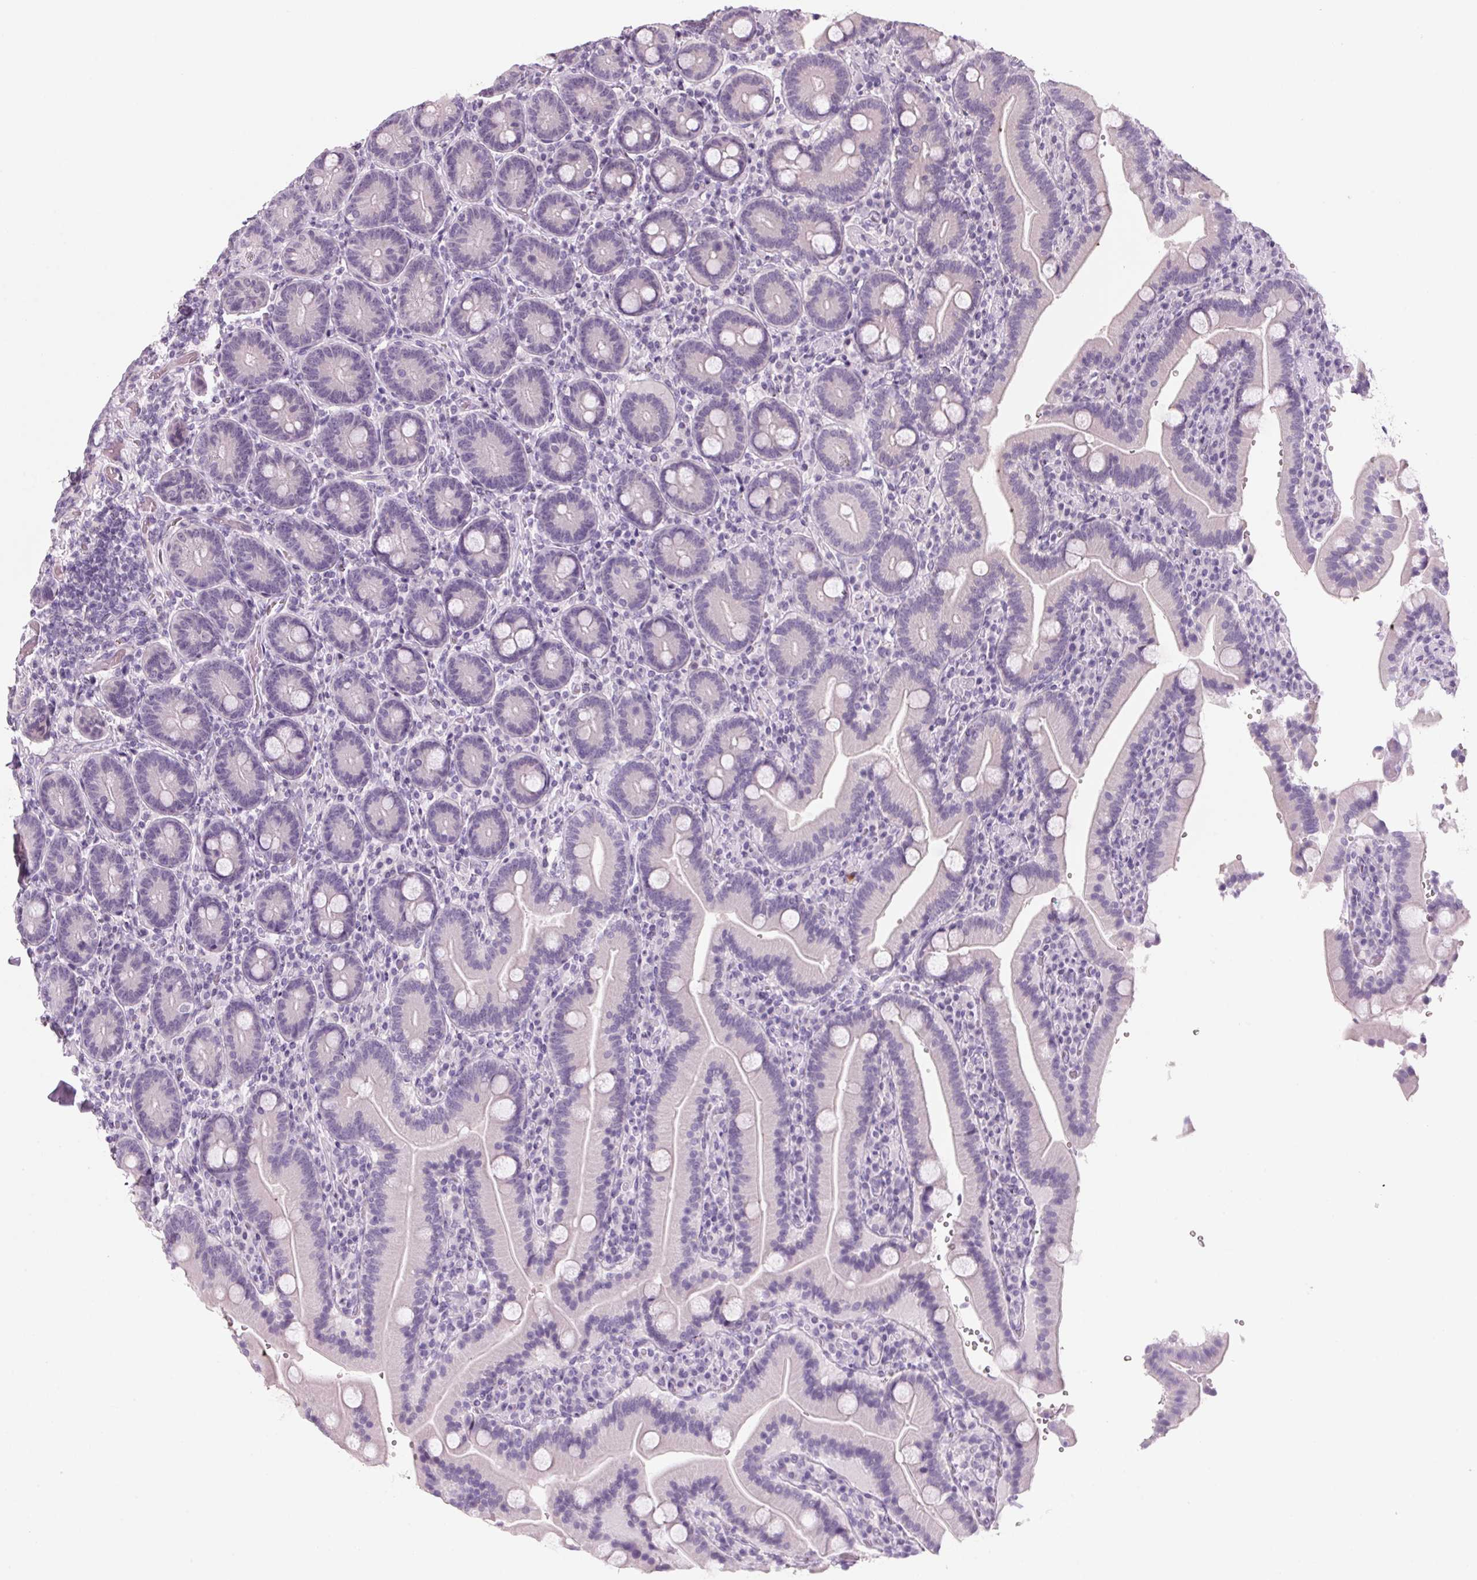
{"staining": {"intensity": "negative", "quantity": "none", "location": "none"}, "tissue": "duodenum", "cell_type": "Glandular cells", "image_type": "normal", "snomed": [{"axis": "morphology", "description": "Normal tissue, NOS"}, {"axis": "topography", "description": "Duodenum"}], "caption": "Immunohistochemistry of unremarkable duodenum reveals no expression in glandular cells. (DAB (3,3'-diaminobenzidine) IHC with hematoxylin counter stain).", "gene": "ADAM20", "patient": {"sex": "female", "age": 62}}